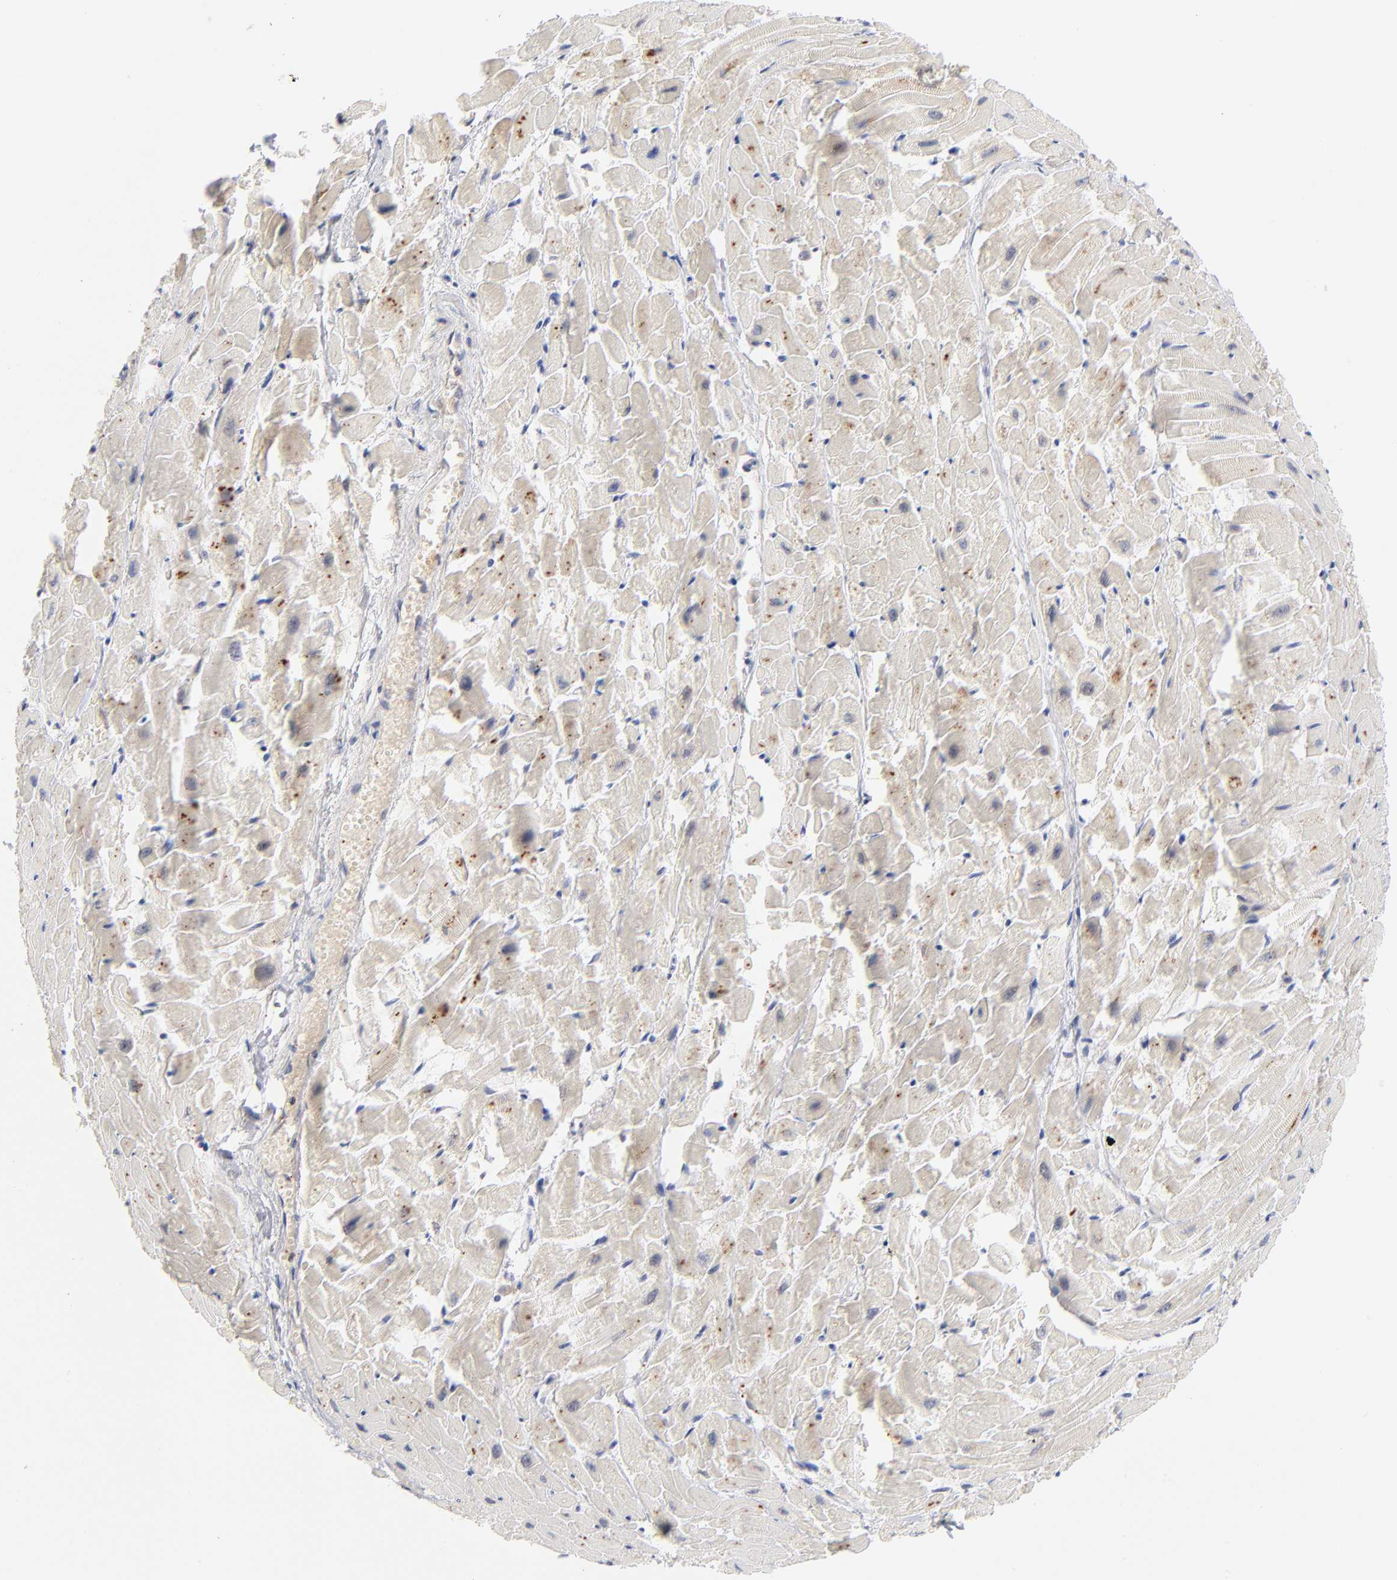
{"staining": {"intensity": "weak", "quantity": "25%-75%", "location": "cytoplasmic/membranous"}, "tissue": "heart muscle", "cell_type": "Cardiomyocytes", "image_type": "normal", "snomed": [{"axis": "morphology", "description": "Normal tissue, NOS"}, {"axis": "topography", "description": "Heart"}], "caption": "Weak cytoplasmic/membranous positivity for a protein is appreciated in about 25%-75% of cardiomyocytes of normal heart muscle using IHC.", "gene": "F12", "patient": {"sex": "female", "age": 19}}